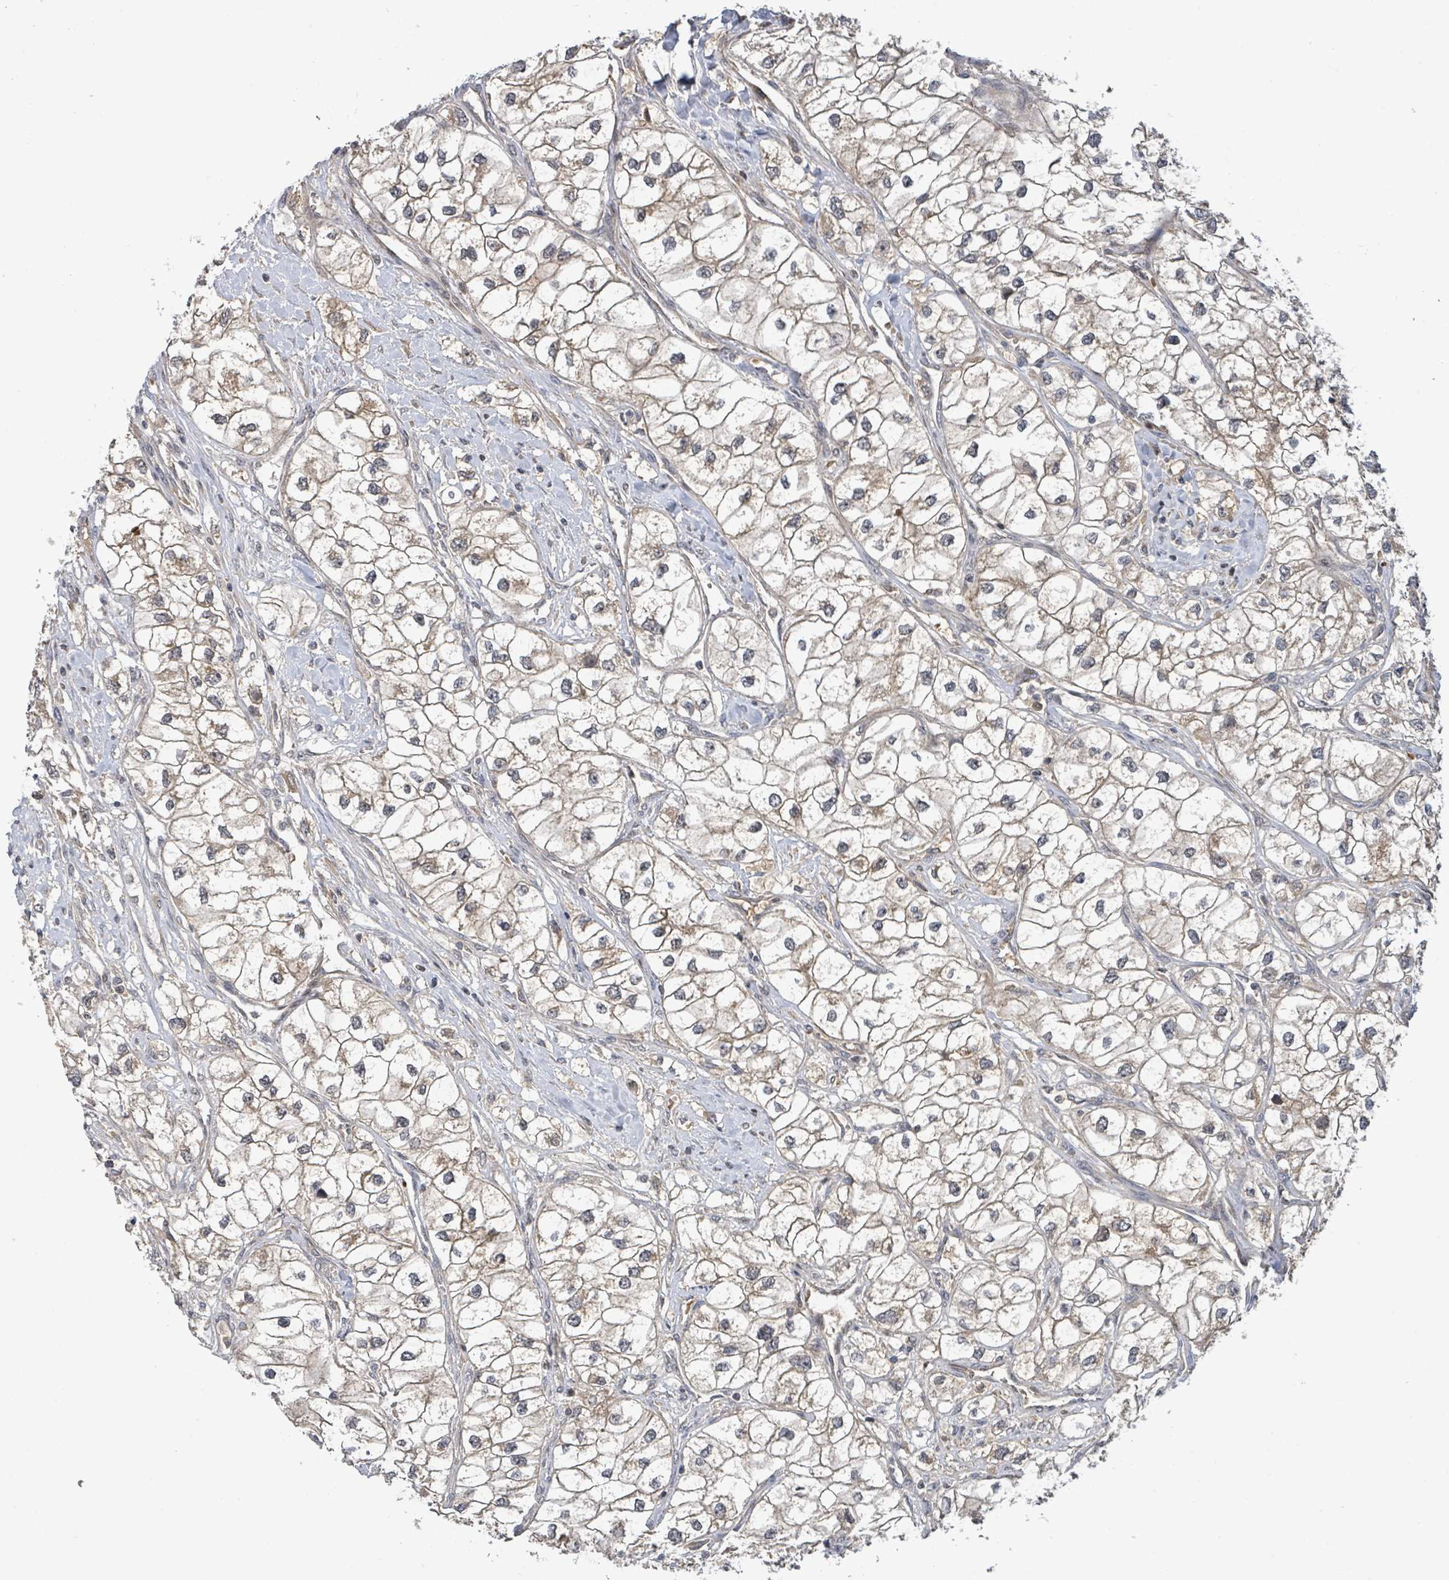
{"staining": {"intensity": "weak", "quantity": "25%-75%", "location": "cytoplasmic/membranous"}, "tissue": "renal cancer", "cell_type": "Tumor cells", "image_type": "cancer", "snomed": [{"axis": "morphology", "description": "Adenocarcinoma, NOS"}, {"axis": "topography", "description": "Kidney"}], "caption": "A micrograph of human renal cancer stained for a protein displays weak cytoplasmic/membranous brown staining in tumor cells.", "gene": "ITGA11", "patient": {"sex": "male", "age": 59}}